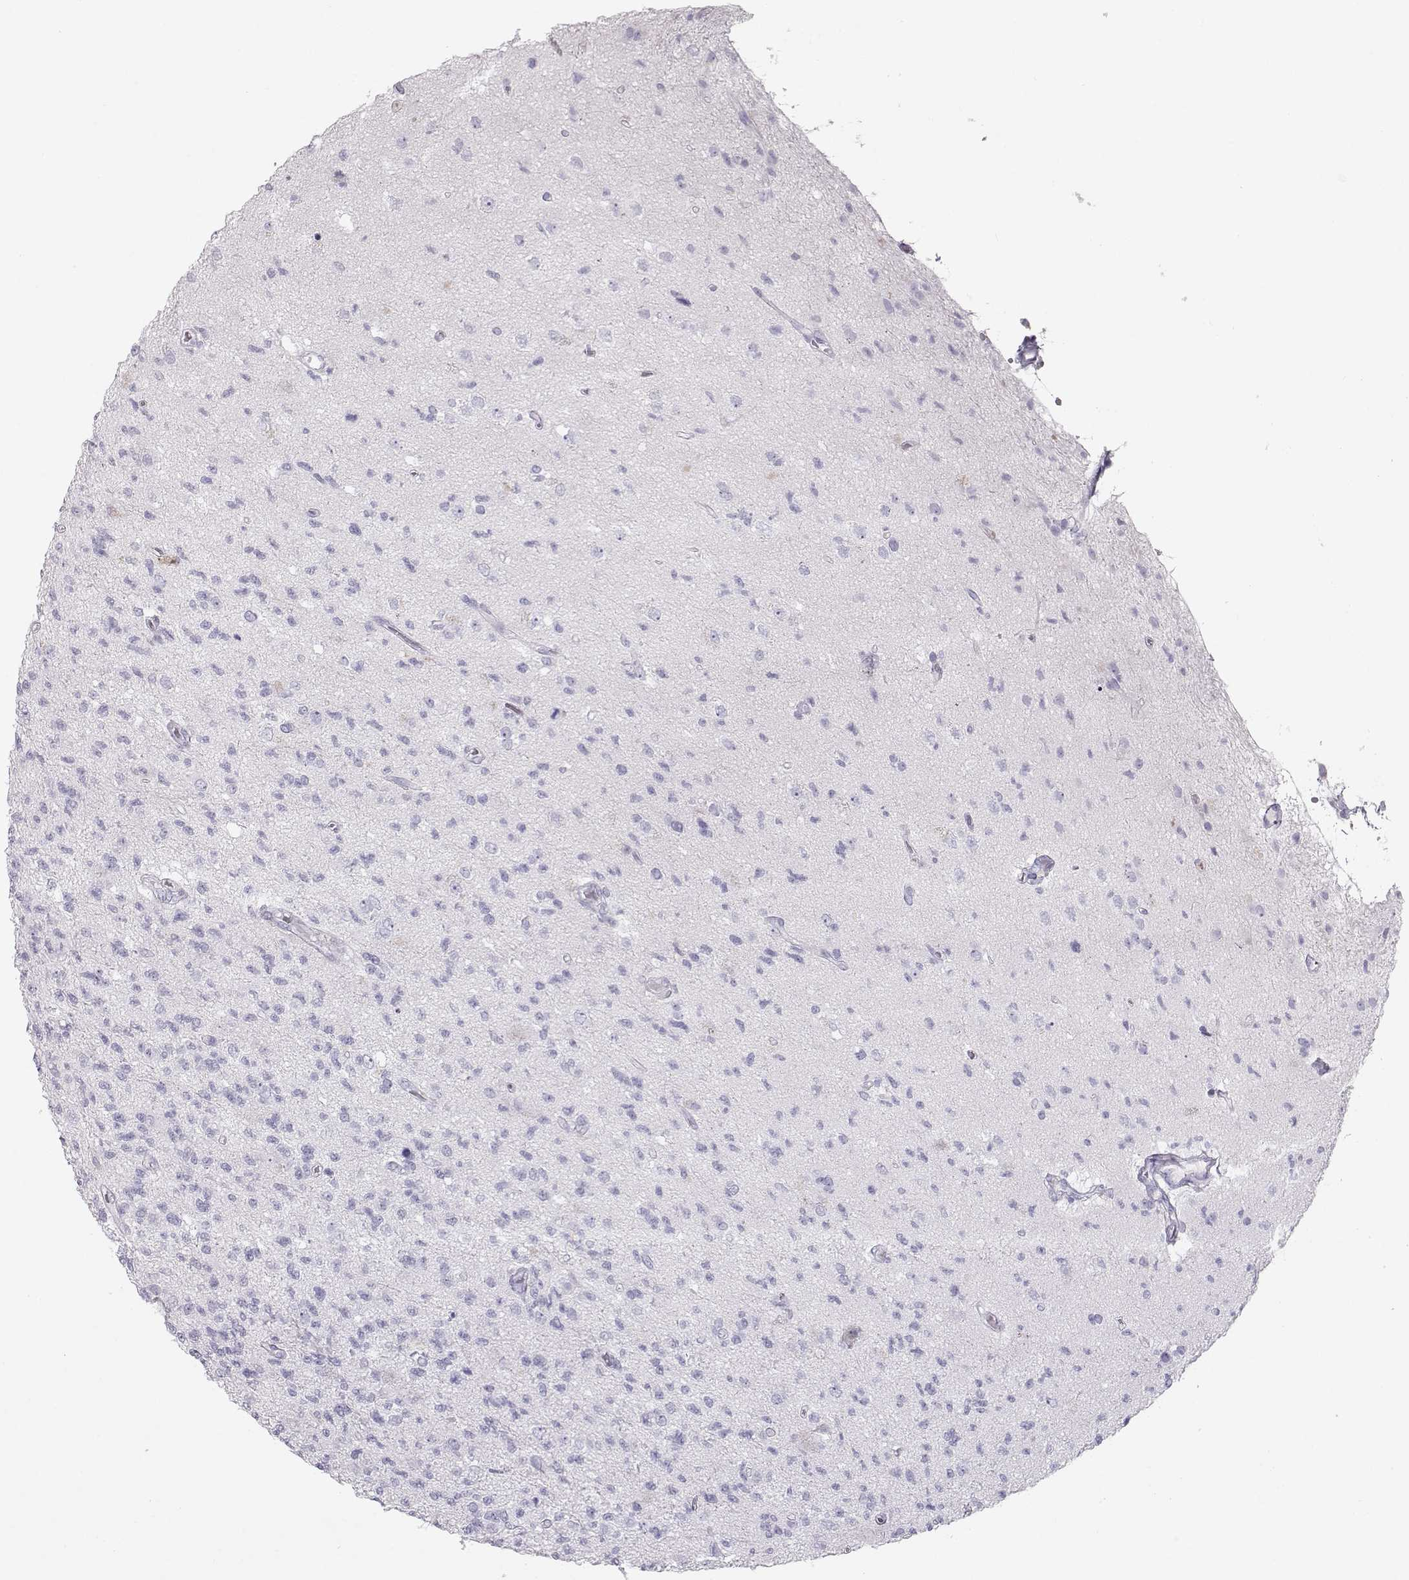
{"staining": {"intensity": "negative", "quantity": "none", "location": "none"}, "tissue": "glioma", "cell_type": "Tumor cells", "image_type": "cancer", "snomed": [{"axis": "morphology", "description": "Glioma, malignant, High grade"}, {"axis": "topography", "description": "Brain"}], "caption": "Protein analysis of high-grade glioma (malignant) demonstrates no significant expression in tumor cells.", "gene": "MIP", "patient": {"sex": "male", "age": 56}}